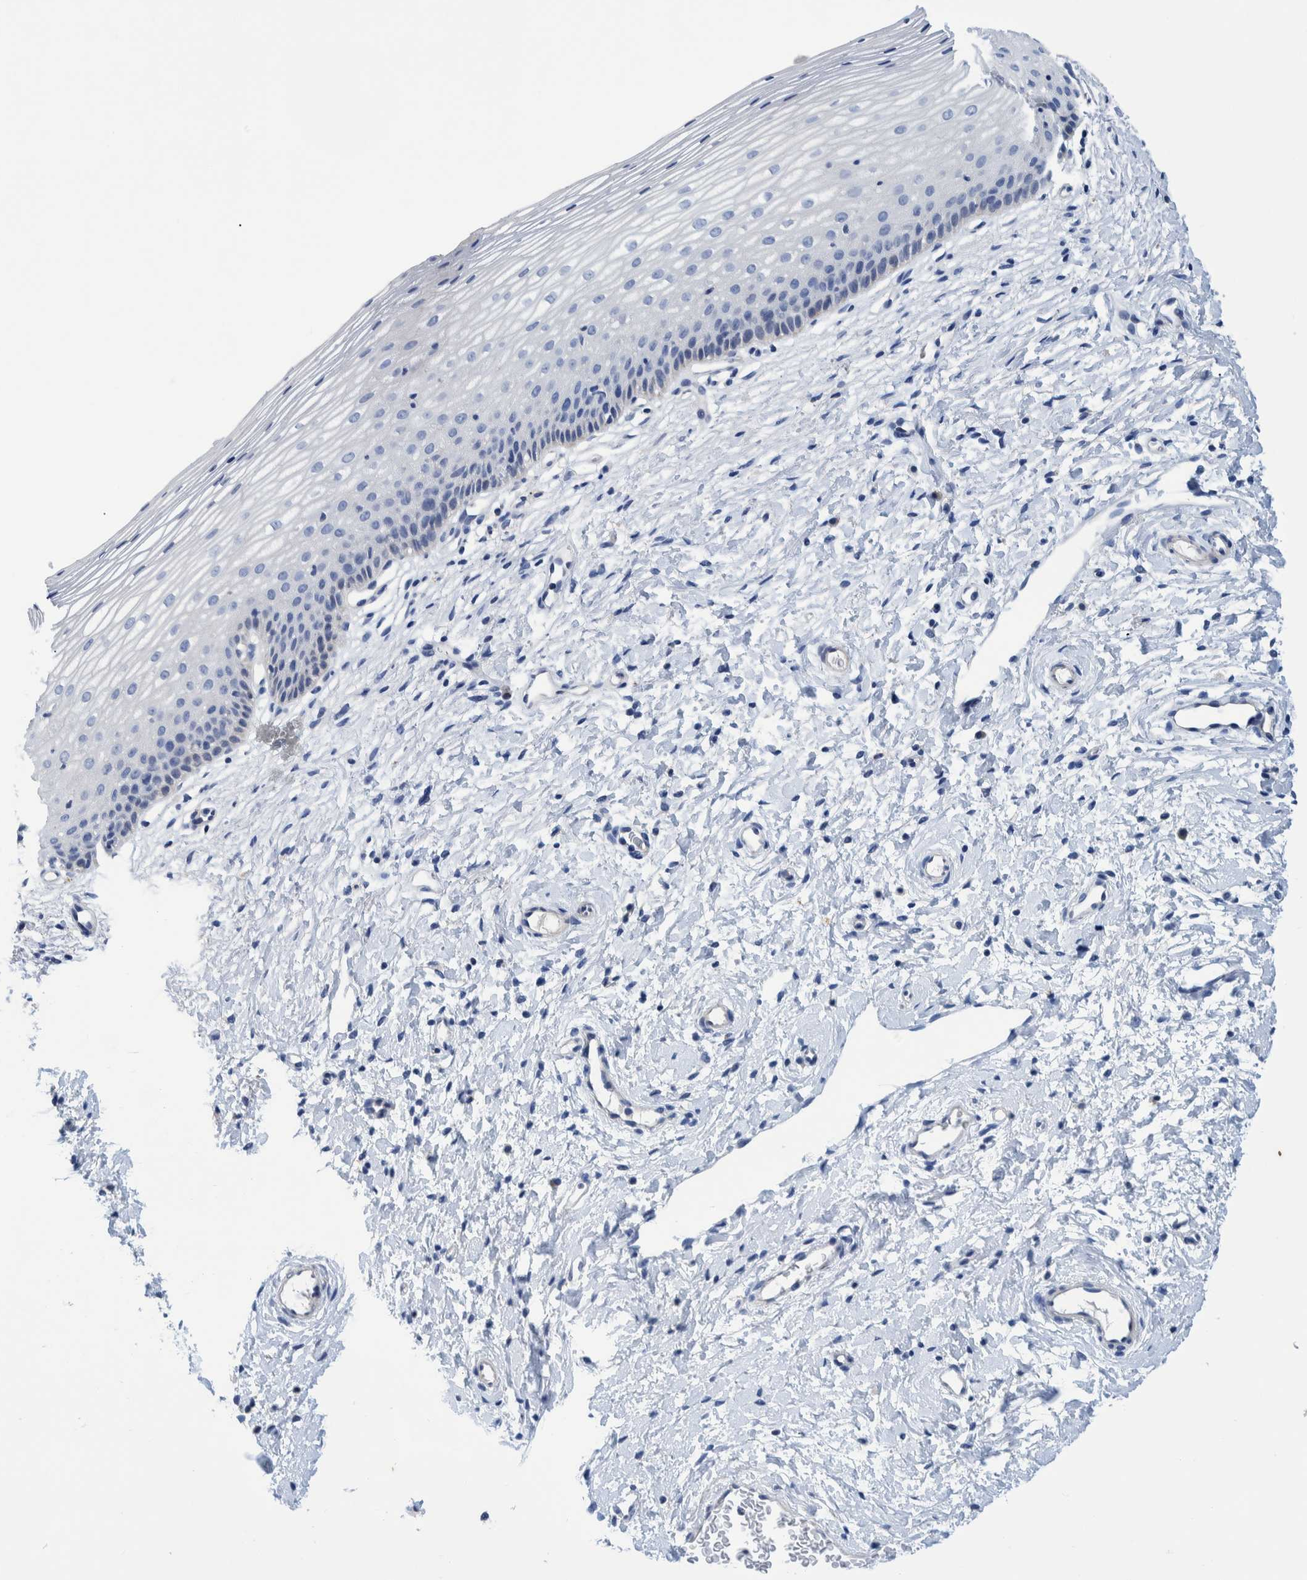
{"staining": {"intensity": "strong", "quantity": ">75%", "location": "cytoplasmic/membranous"}, "tissue": "cervix", "cell_type": "Glandular cells", "image_type": "normal", "snomed": [{"axis": "morphology", "description": "Normal tissue, NOS"}, {"axis": "topography", "description": "Cervix"}], "caption": "An IHC image of unremarkable tissue is shown. Protein staining in brown highlights strong cytoplasmic/membranous positivity in cervix within glandular cells.", "gene": "MKS1", "patient": {"sex": "female", "age": 72}}